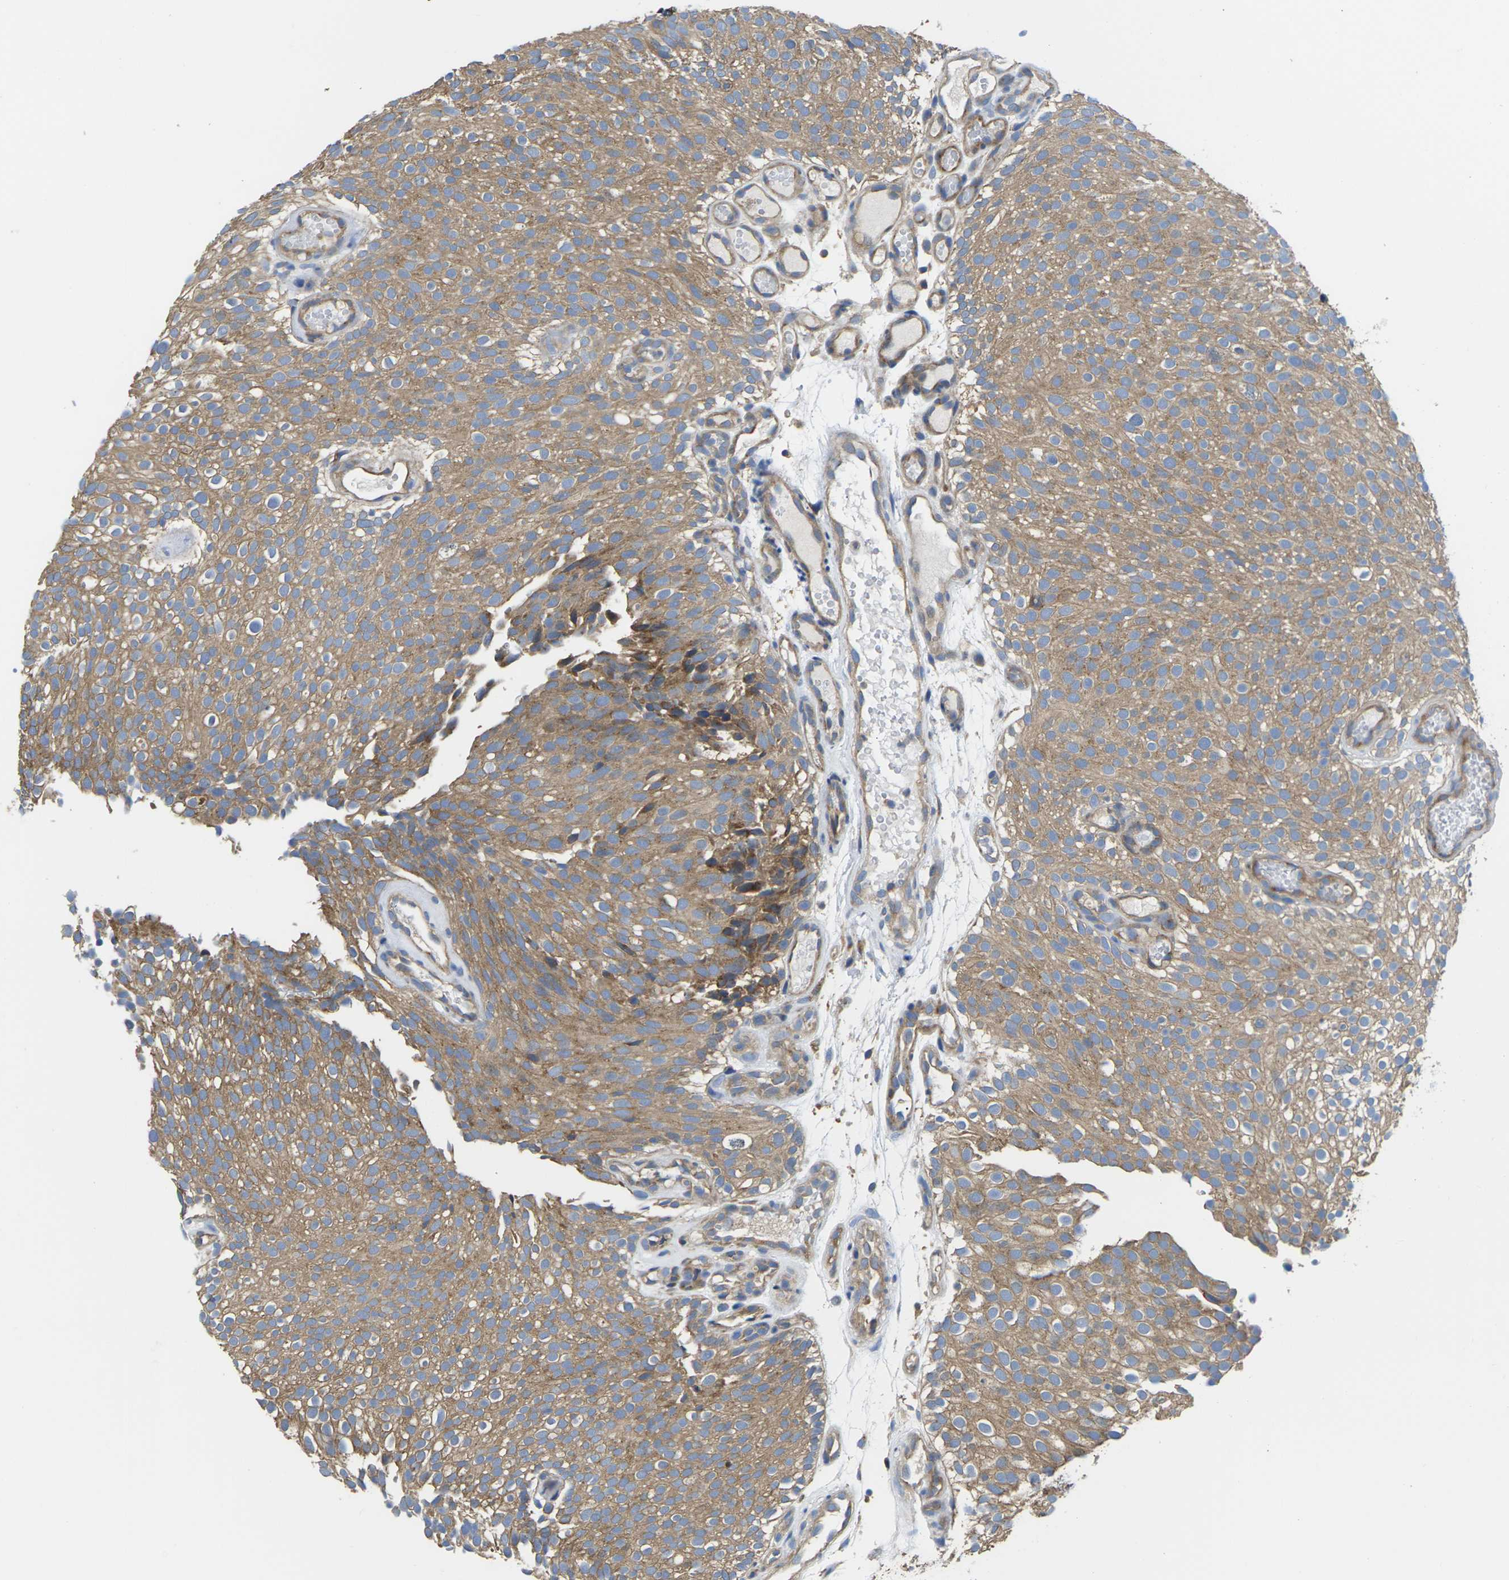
{"staining": {"intensity": "moderate", "quantity": ">75%", "location": "cytoplasmic/membranous"}, "tissue": "urothelial cancer", "cell_type": "Tumor cells", "image_type": "cancer", "snomed": [{"axis": "morphology", "description": "Urothelial carcinoma, Low grade"}, {"axis": "topography", "description": "Urinary bladder"}], "caption": "High-magnification brightfield microscopy of urothelial carcinoma (low-grade) stained with DAB (3,3'-diaminobenzidine) (brown) and counterstained with hematoxylin (blue). tumor cells exhibit moderate cytoplasmic/membranous positivity is present in approximately>75% of cells. Nuclei are stained in blue.", "gene": "TMCC2", "patient": {"sex": "male", "age": 78}}